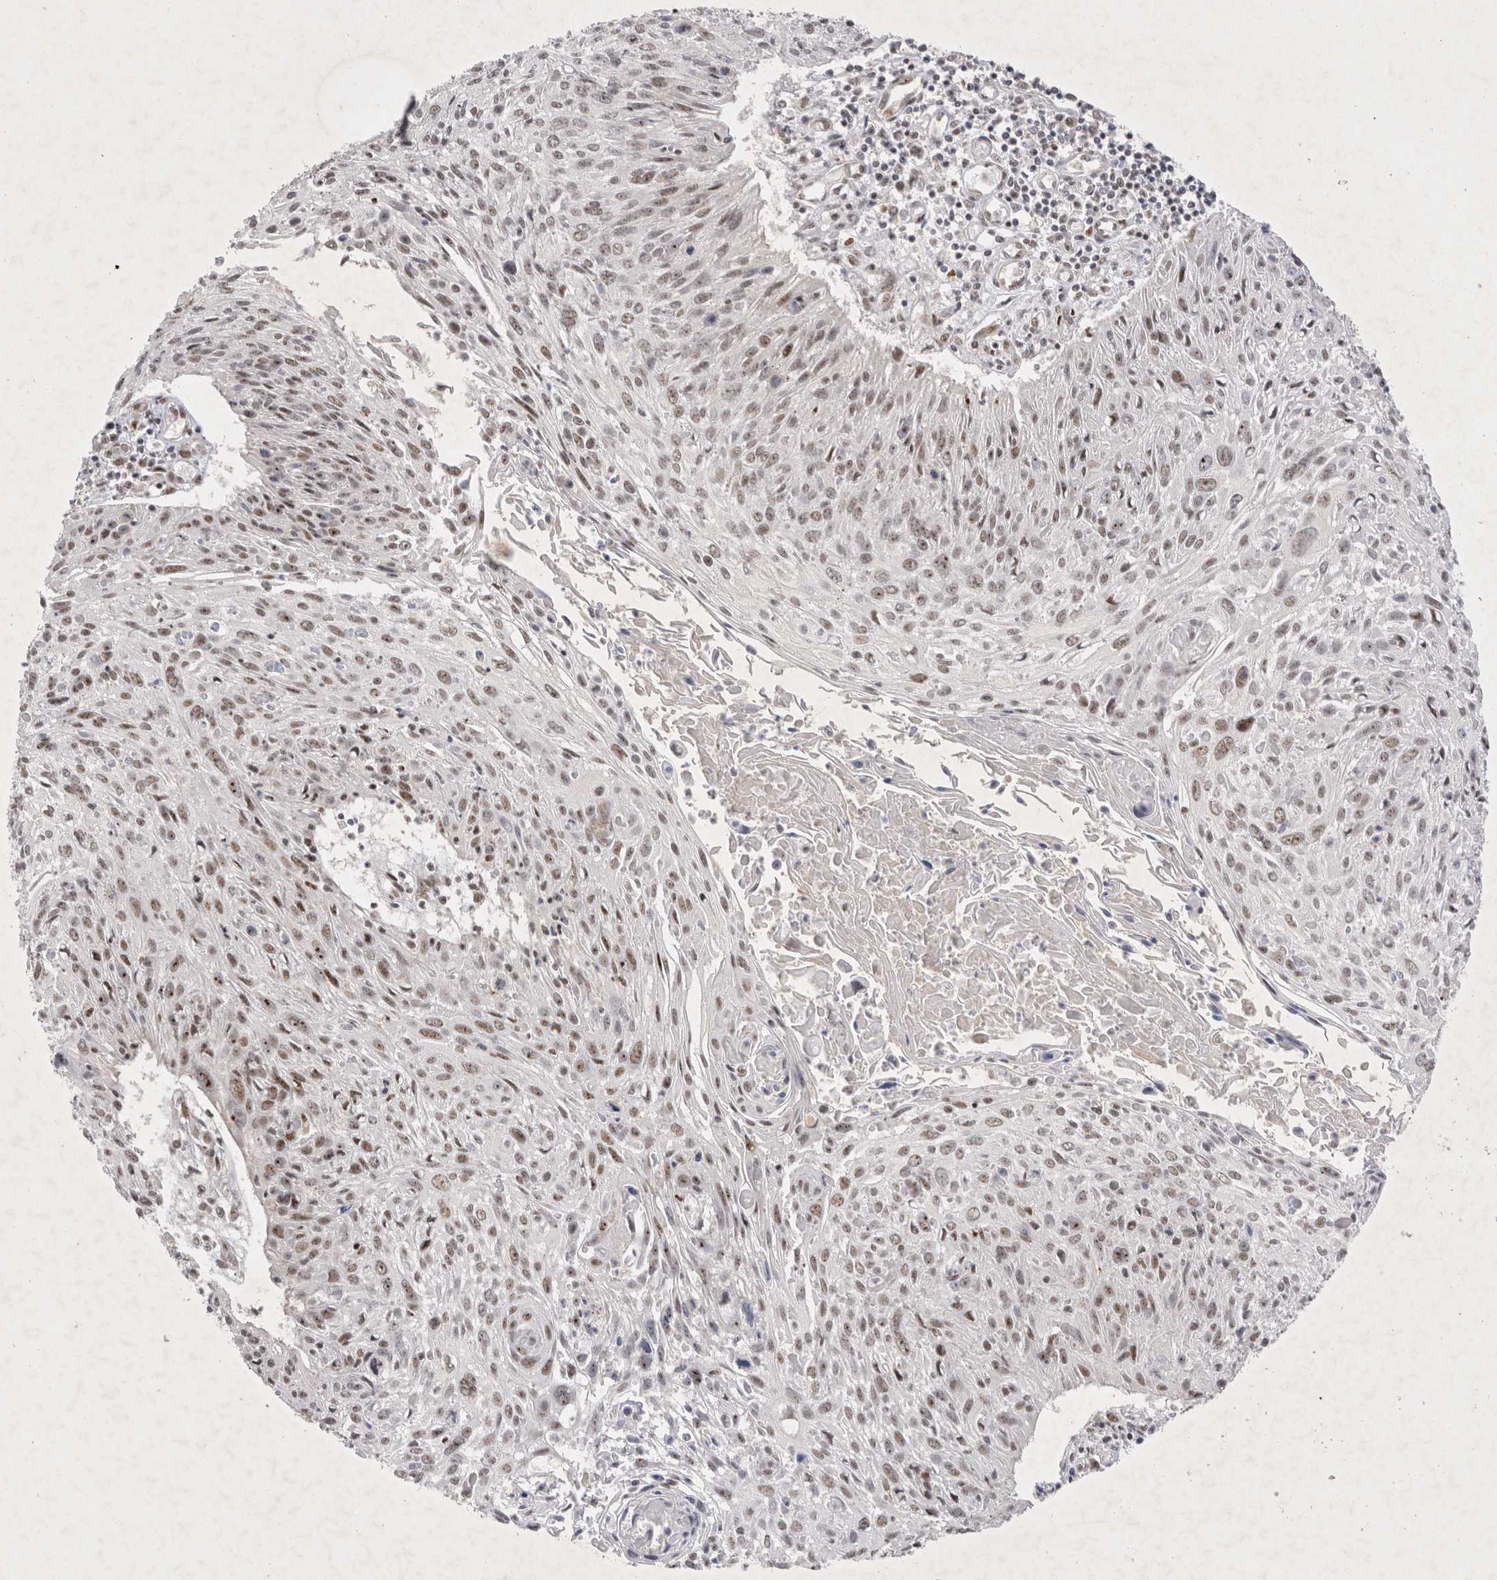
{"staining": {"intensity": "moderate", "quantity": ">75%", "location": "nuclear"}, "tissue": "cervical cancer", "cell_type": "Tumor cells", "image_type": "cancer", "snomed": [{"axis": "morphology", "description": "Squamous cell carcinoma, NOS"}, {"axis": "topography", "description": "Cervix"}], "caption": "An immunohistochemistry histopathology image of neoplastic tissue is shown. Protein staining in brown labels moderate nuclear positivity in cervical cancer within tumor cells.", "gene": "MRPL37", "patient": {"sex": "female", "age": 51}}